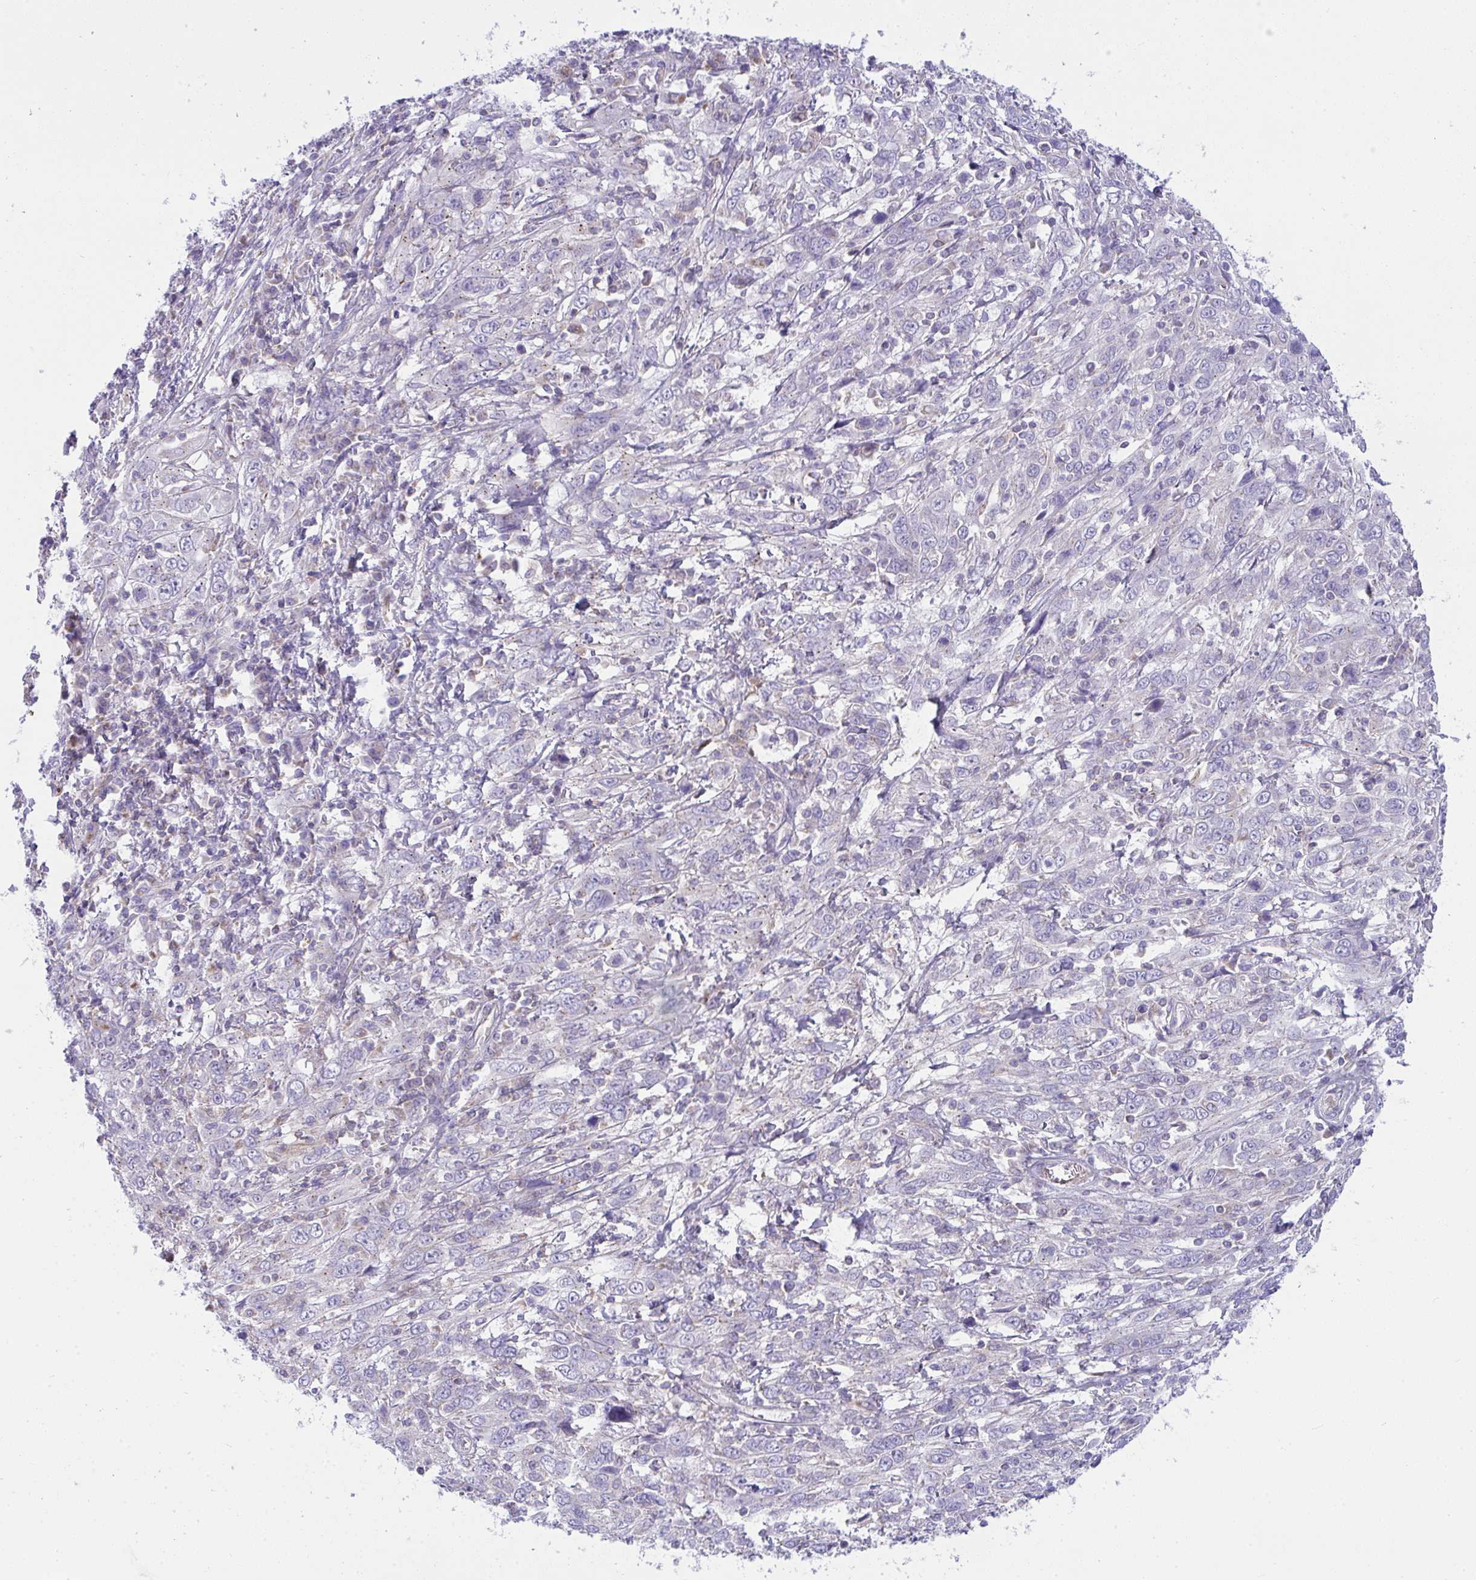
{"staining": {"intensity": "negative", "quantity": "none", "location": "none"}, "tissue": "cervical cancer", "cell_type": "Tumor cells", "image_type": "cancer", "snomed": [{"axis": "morphology", "description": "Squamous cell carcinoma, NOS"}, {"axis": "topography", "description": "Cervix"}], "caption": "An image of human cervical cancer (squamous cell carcinoma) is negative for staining in tumor cells. (DAB immunohistochemistry, high magnification).", "gene": "PLA2G12B", "patient": {"sex": "female", "age": 46}}